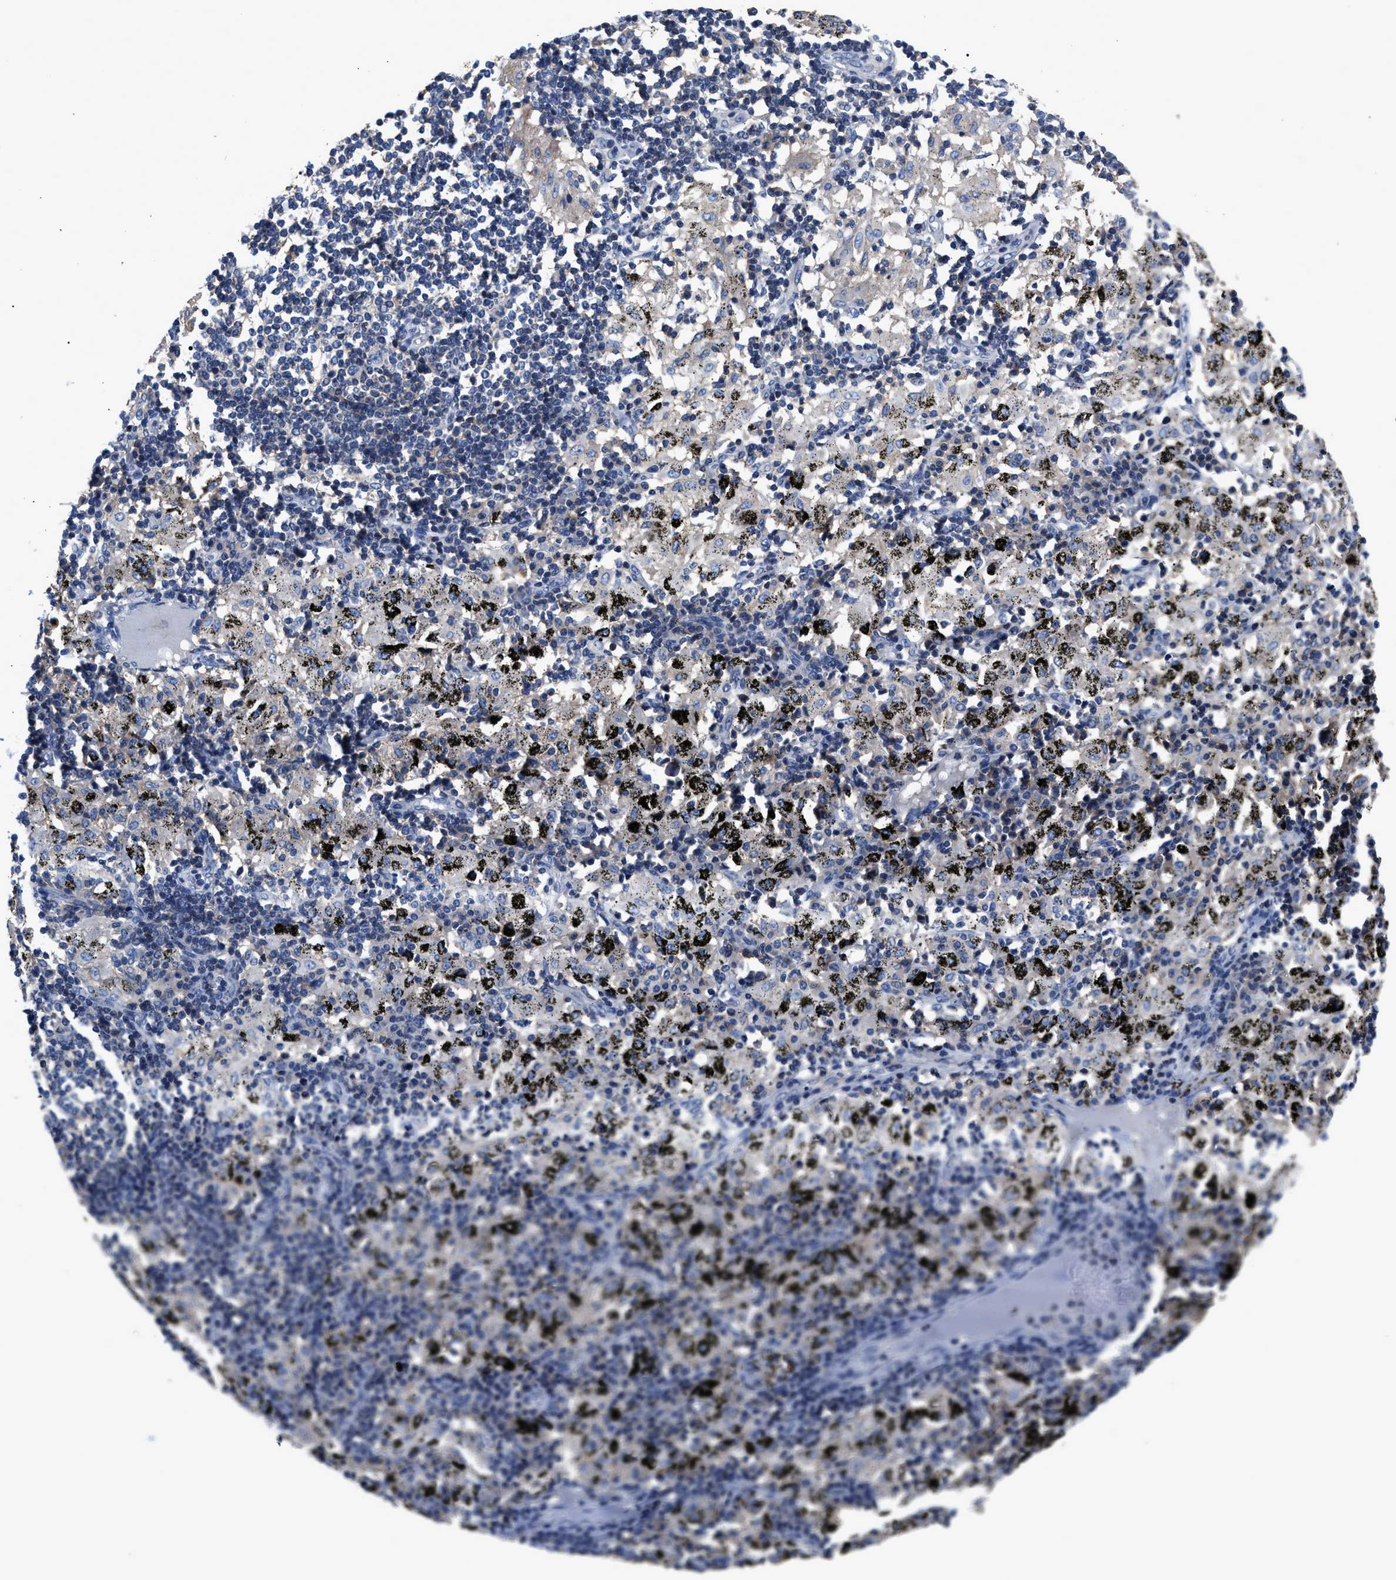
{"staining": {"intensity": "negative", "quantity": "25%-75%", "location": "none"}, "tissue": "adipose tissue", "cell_type": "Adipocytes", "image_type": "normal", "snomed": [{"axis": "morphology", "description": "Normal tissue, NOS"}, {"axis": "topography", "description": "Cartilage tissue"}, {"axis": "topography", "description": "Bronchus"}], "caption": "Immunohistochemistry (IHC) micrograph of normal adipose tissue stained for a protein (brown), which reveals no staining in adipocytes.", "gene": "GNAI3", "patient": {"sex": "female", "age": 73}}